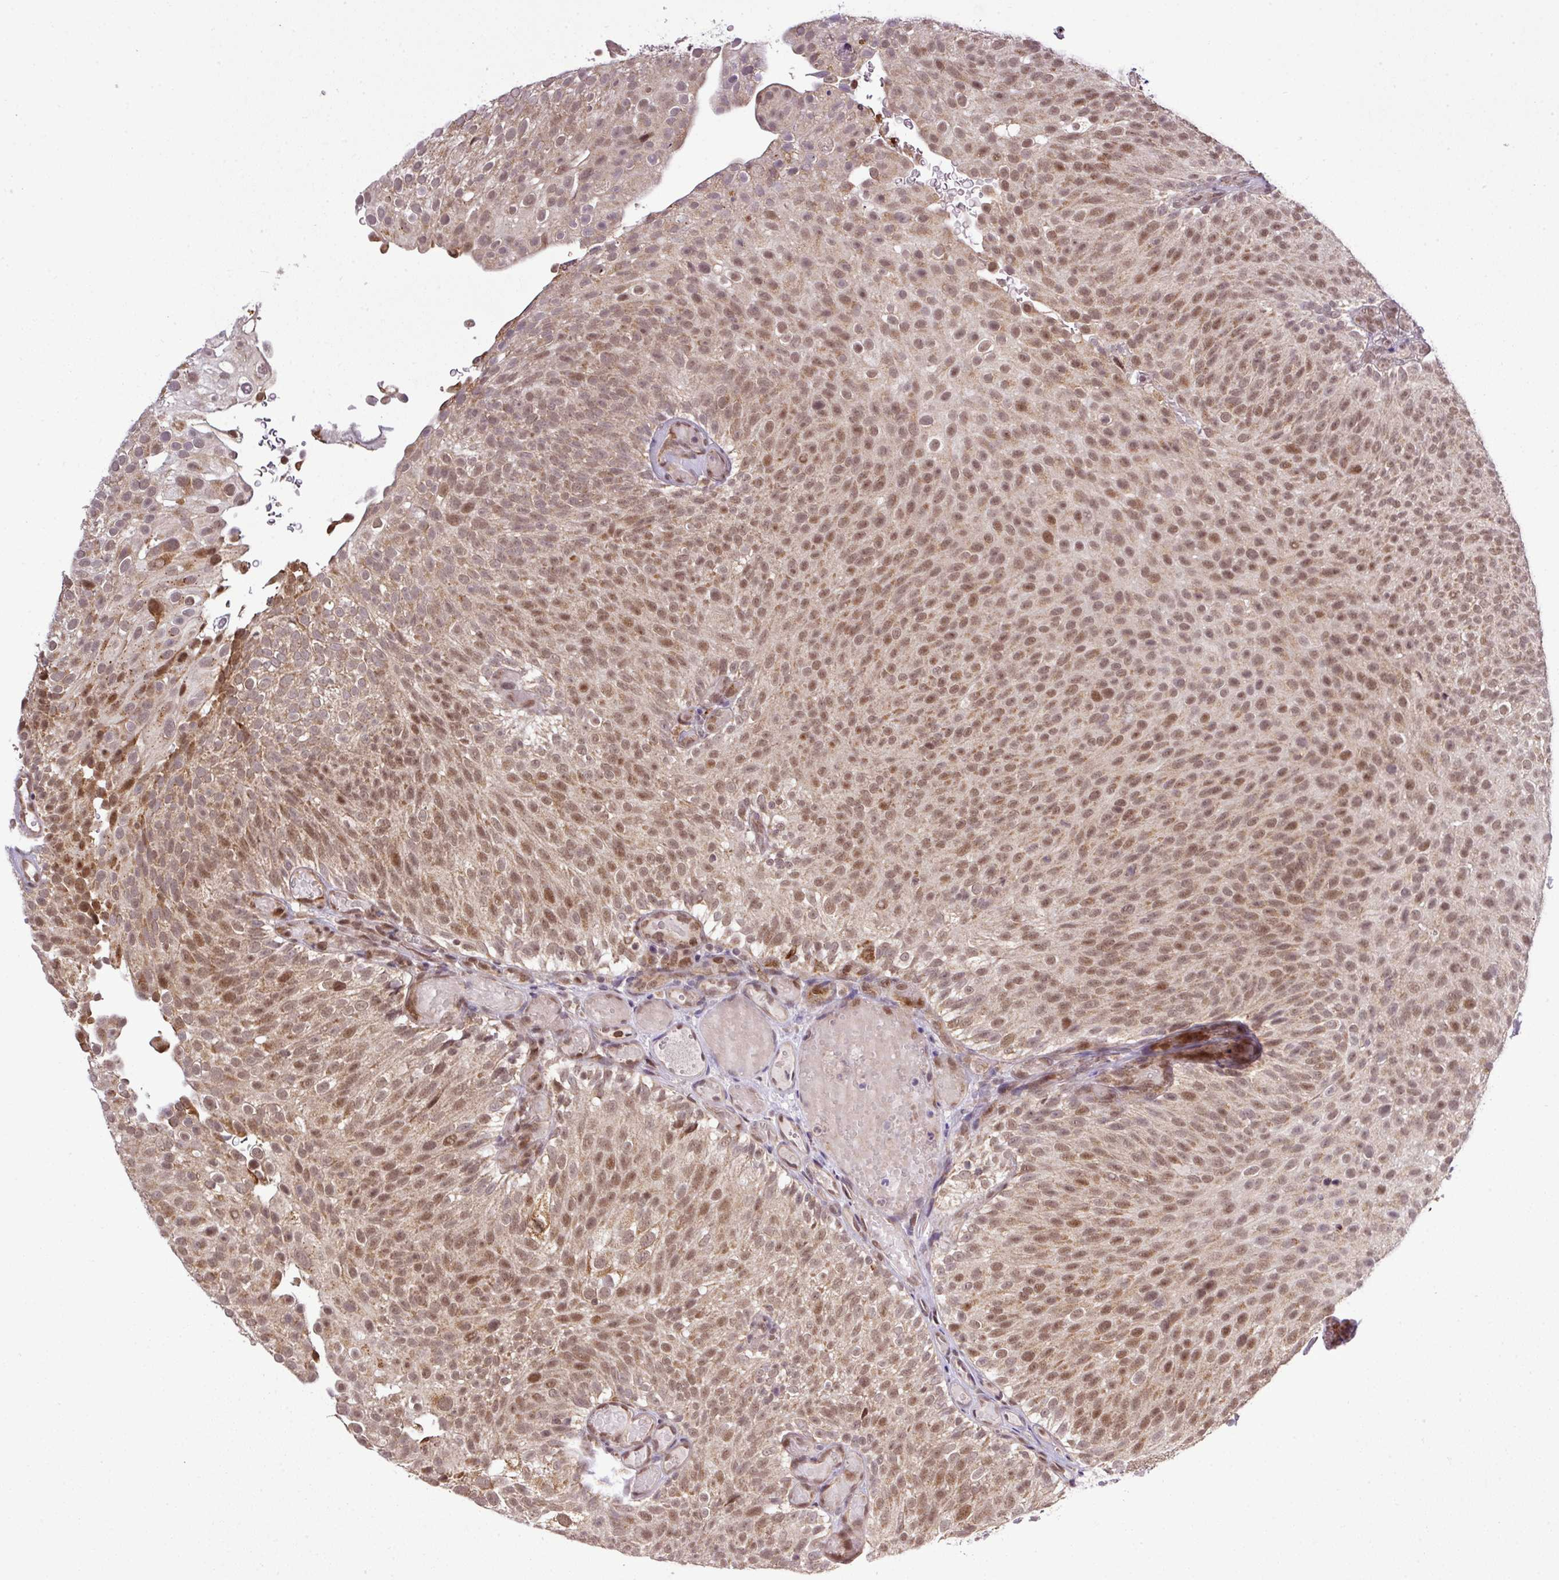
{"staining": {"intensity": "moderate", "quantity": ">75%", "location": "cytoplasmic/membranous,nuclear"}, "tissue": "urothelial cancer", "cell_type": "Tumor cells", "image_type": "cancer", "snomed": [{"axis": "morphology", "description": "Urothelial carcinoma, Low grade"}, {"axis": "topography", "description": "Urinary bladder"}], "caption": "A brown stain labels moderate cytoplasmic/membranous and nuclear positivity of a protein in human urothelial cancer tumor cells.", "gene": "SMCO4", "patient": {"sex": "male", "age": 78}}